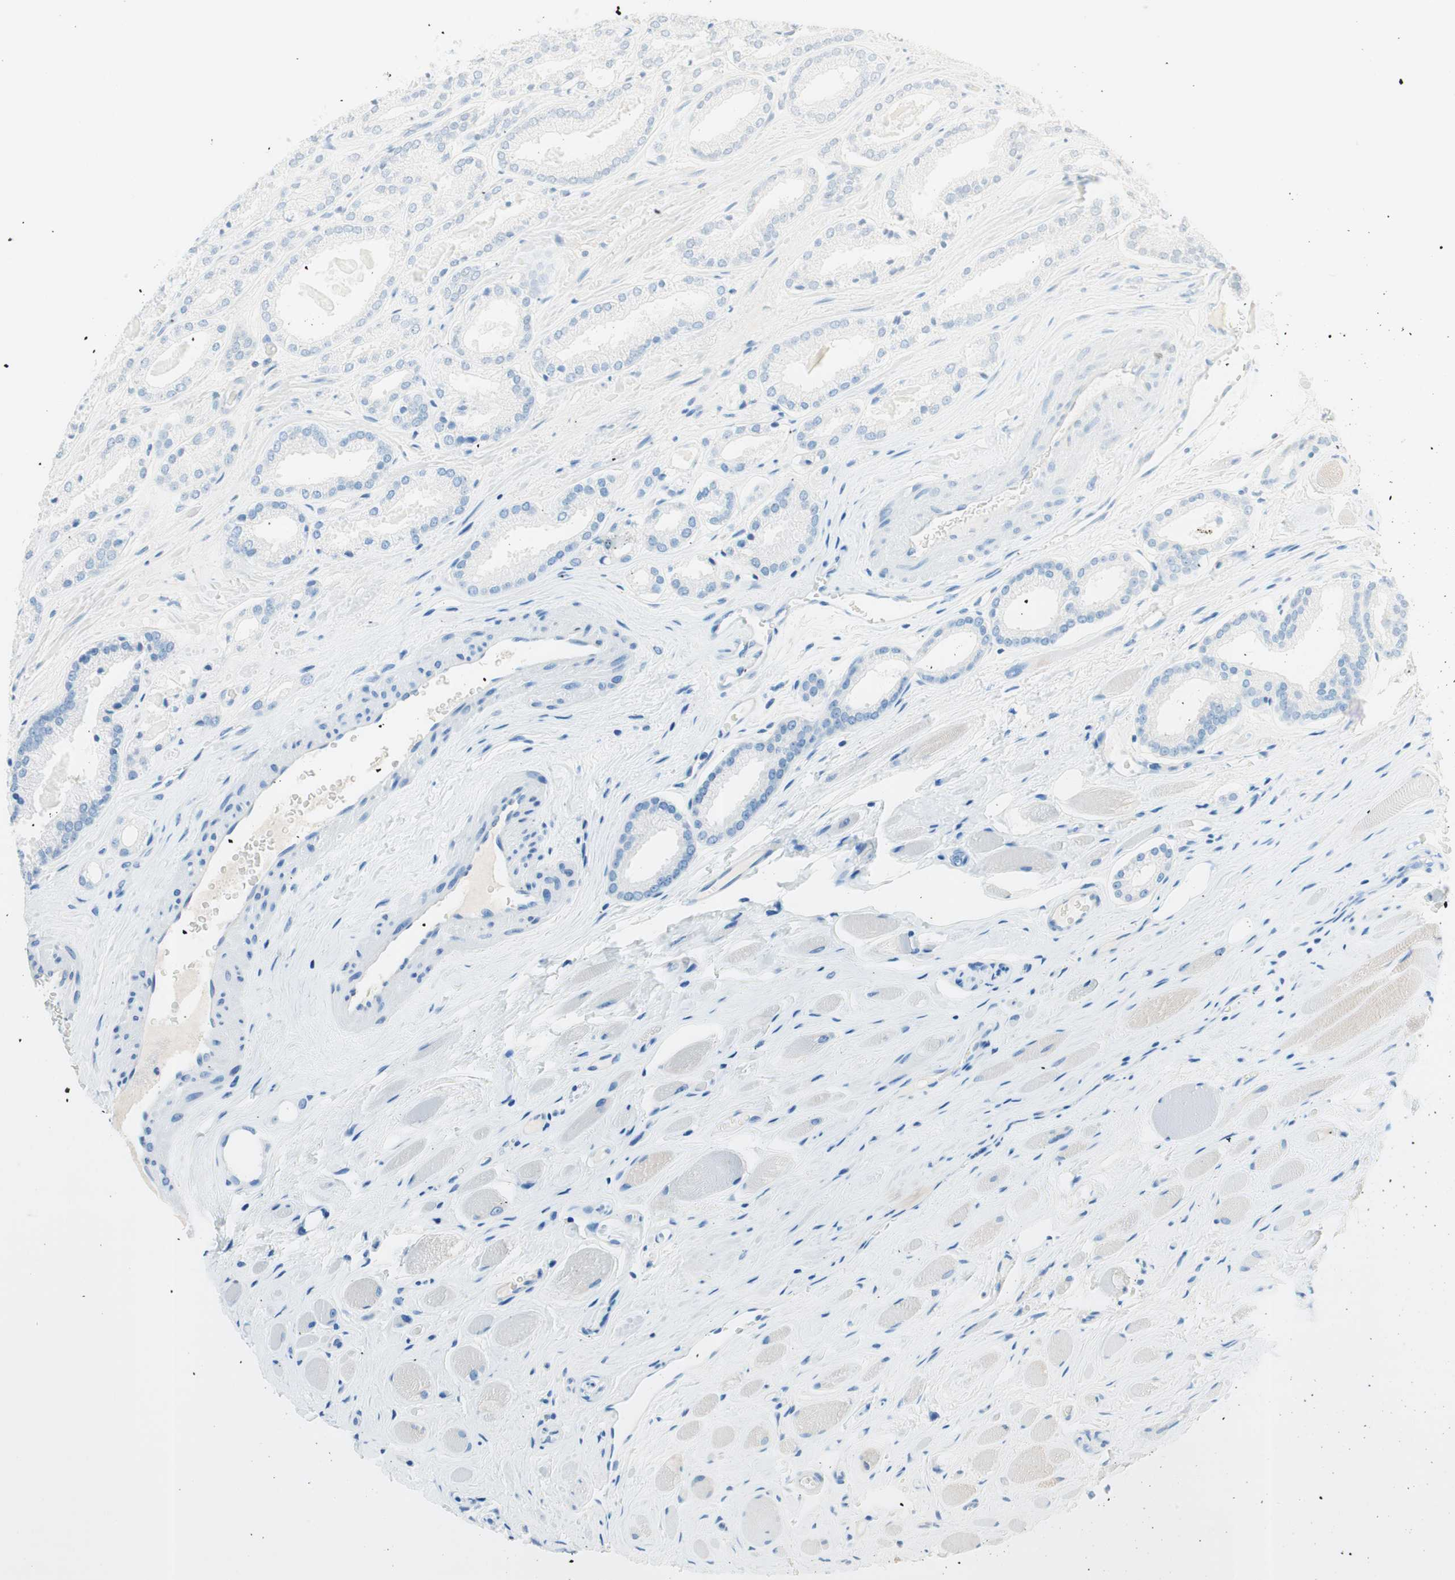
{"staining": {"intensity": "negative", "quantity": "none", "location": "none"}, "tissue": "prostate cancer", "cell_type": "Tumor cells", "image_type": "cancer", "snomed": [{"axis": "morphology", "description": "Adenocarcinoma, Low grade"}, {"axis": "topography", "description": "Prostate"}], "caption": "The histopathology image demonstrates no significant expression in tumor cells of prostate low-grade adenocarcinoma.", "gene": "EVA1A", "patient": {"sex": "male", "age": 59}}